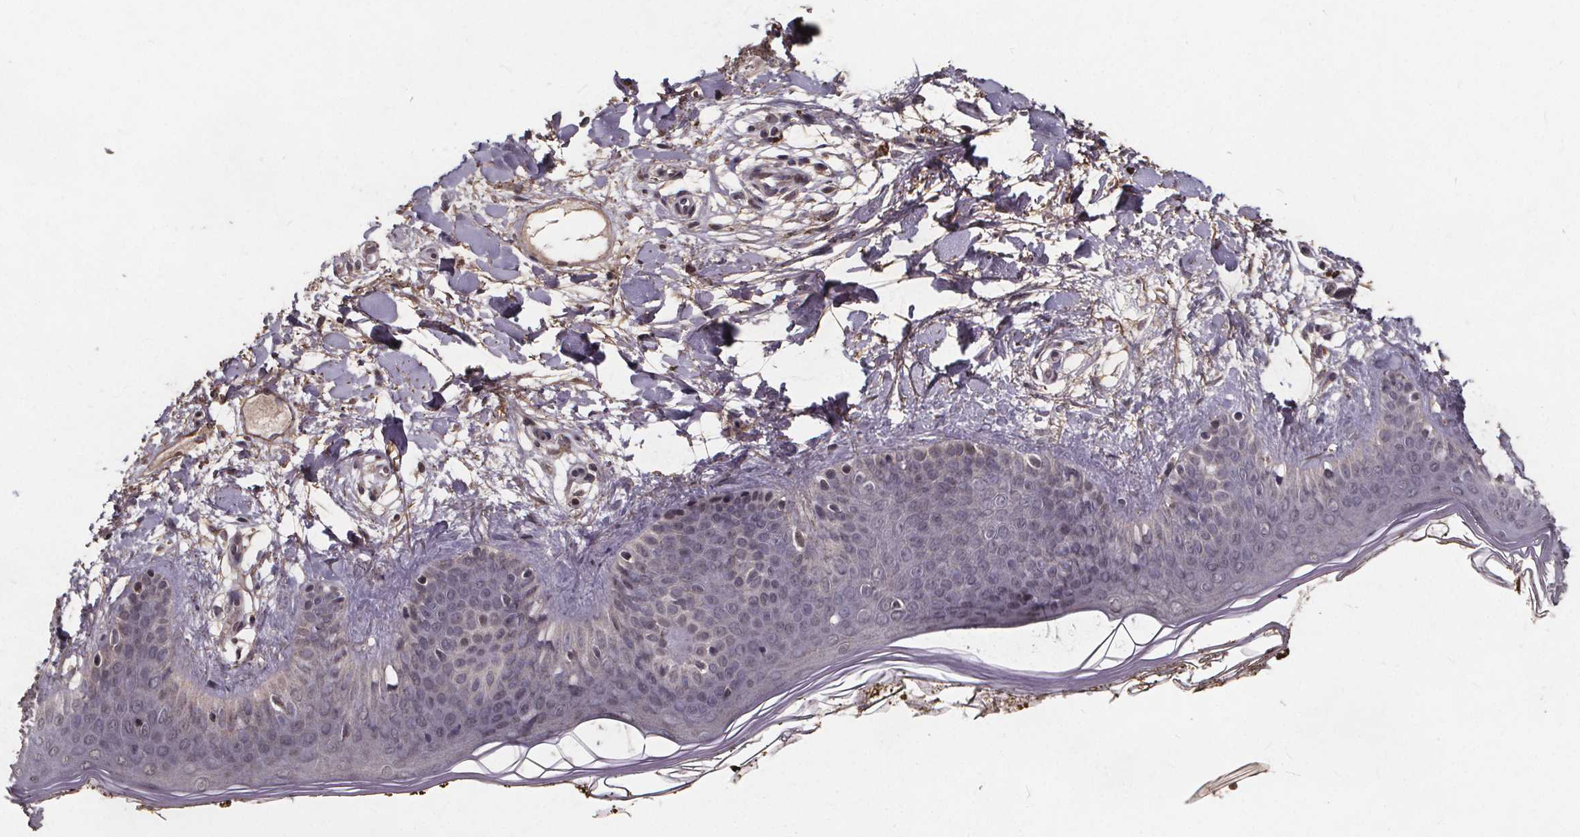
{"staining": {"intensity": "weak", "quantity": ">75%", "location": "cytoplasmic/membranous"}, "tissue": "skin", "cell_type": "Fibroblasts", "image_type": "normal", "snomed": [{"axis": "morphology", "description": "Normal tissue, NOS"}, {"axis": "topography", "description": "Skin"}], "caption": "Protein staining by immunohistochemistry reveals weak cytoplasmic/membranous expression in about >75% of fibroblasts in normal skin.", "gene": "GPX3", "patient": {"sex": "female", "age": 34}}